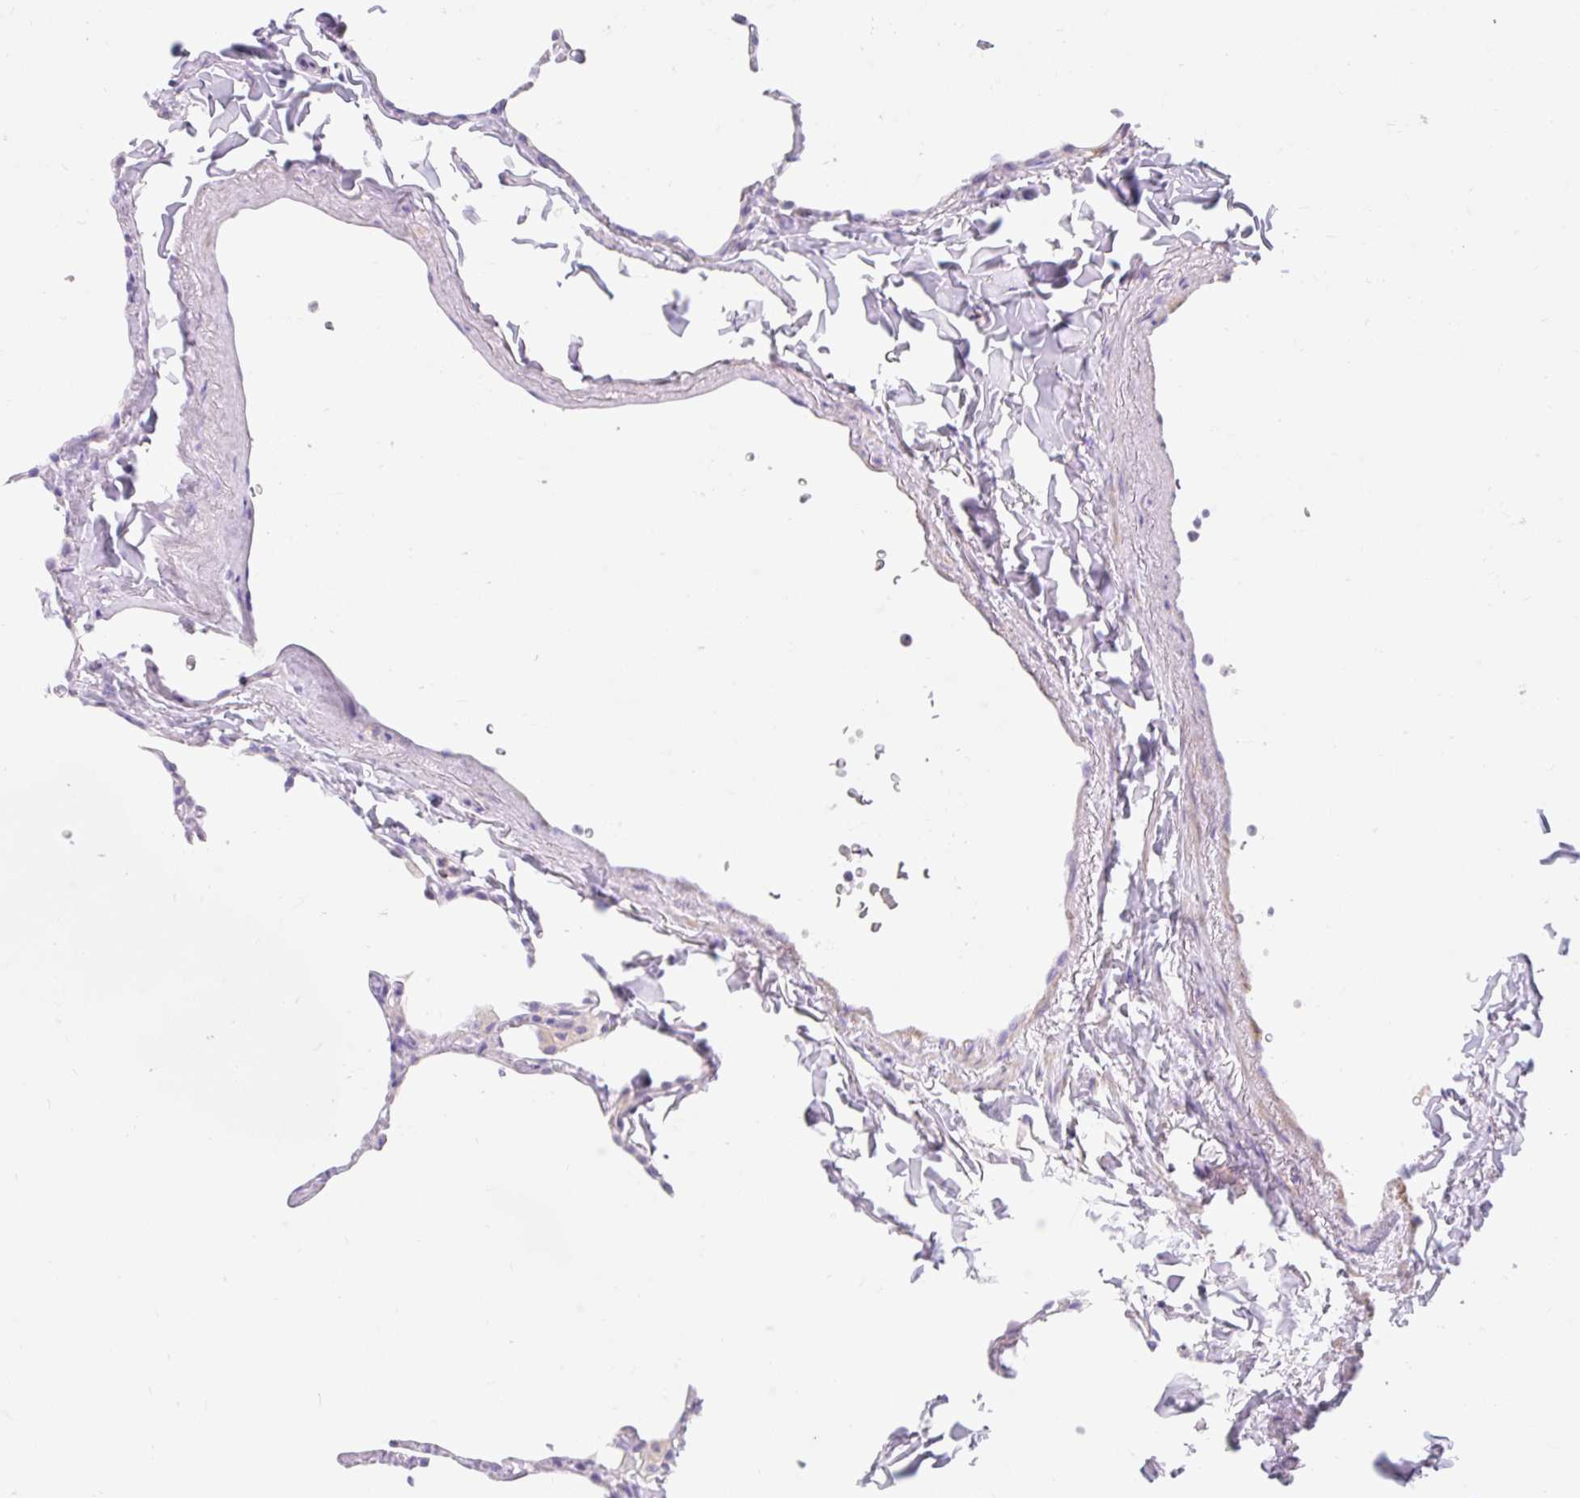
{"staining": {"intensity": "negative", "quantity": "none", "location": "none"}, "tissue": "lung", "cell_type": "Alveolar cells", "image_type": "normal", "snomed": [{"axis": "morphology", "description": "Normal tissue, NOS"}, {"axis": "topography", "description": "Lung"}], "caption": "High magnification brightfield microscopy of unremarkable lung stained with DAB (3,3'-diaminobenzidine) (brown) and counterstained with hematoxylin (blue): alveolar cells show no significant expression.", "gene": "SLC28A1", "patient": {"sex": "male", "age": 65}}